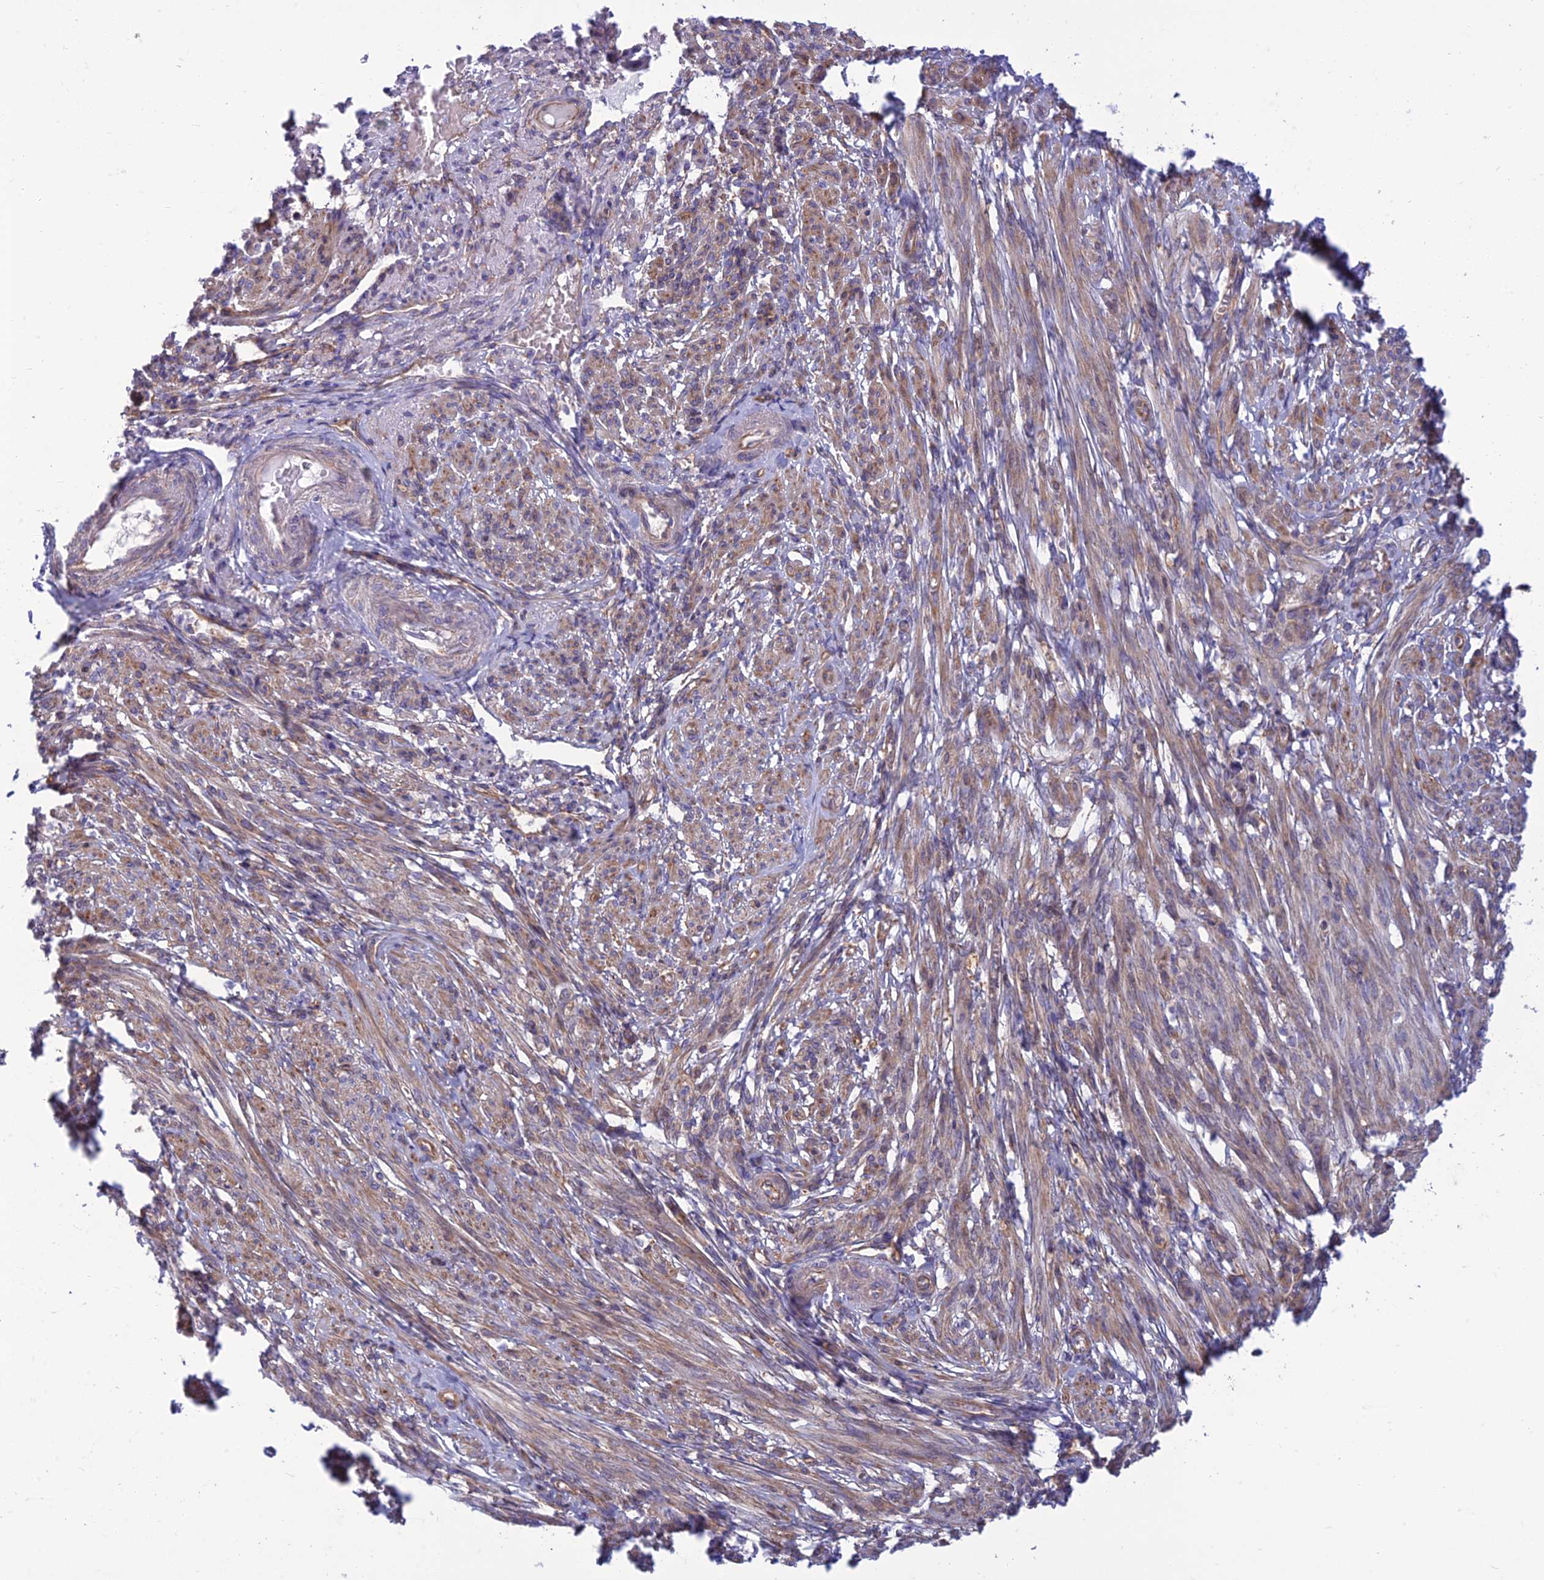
{"staining": {"intensity": "weak", "quantity": "25%-75%", "location": "cytoplasmic/membranous"}, "tissue": "smooth muscle", "cell_type": "Smooth muscle cells", "image_type": "normal", "snomed": [{"axis": "morphology", "description": "Normal tissue, NOS"}, {"axis": "topography", "description": "Smooth muscle"}], "caption": "Smooth muscle stained with a brown dye reveals weak cytoplasmic/membranous positive positivity in approximately 25%-75% of smooth muscle cells.", "gene": "RPL17", "patient": {"sex": "female", "age": 39}}